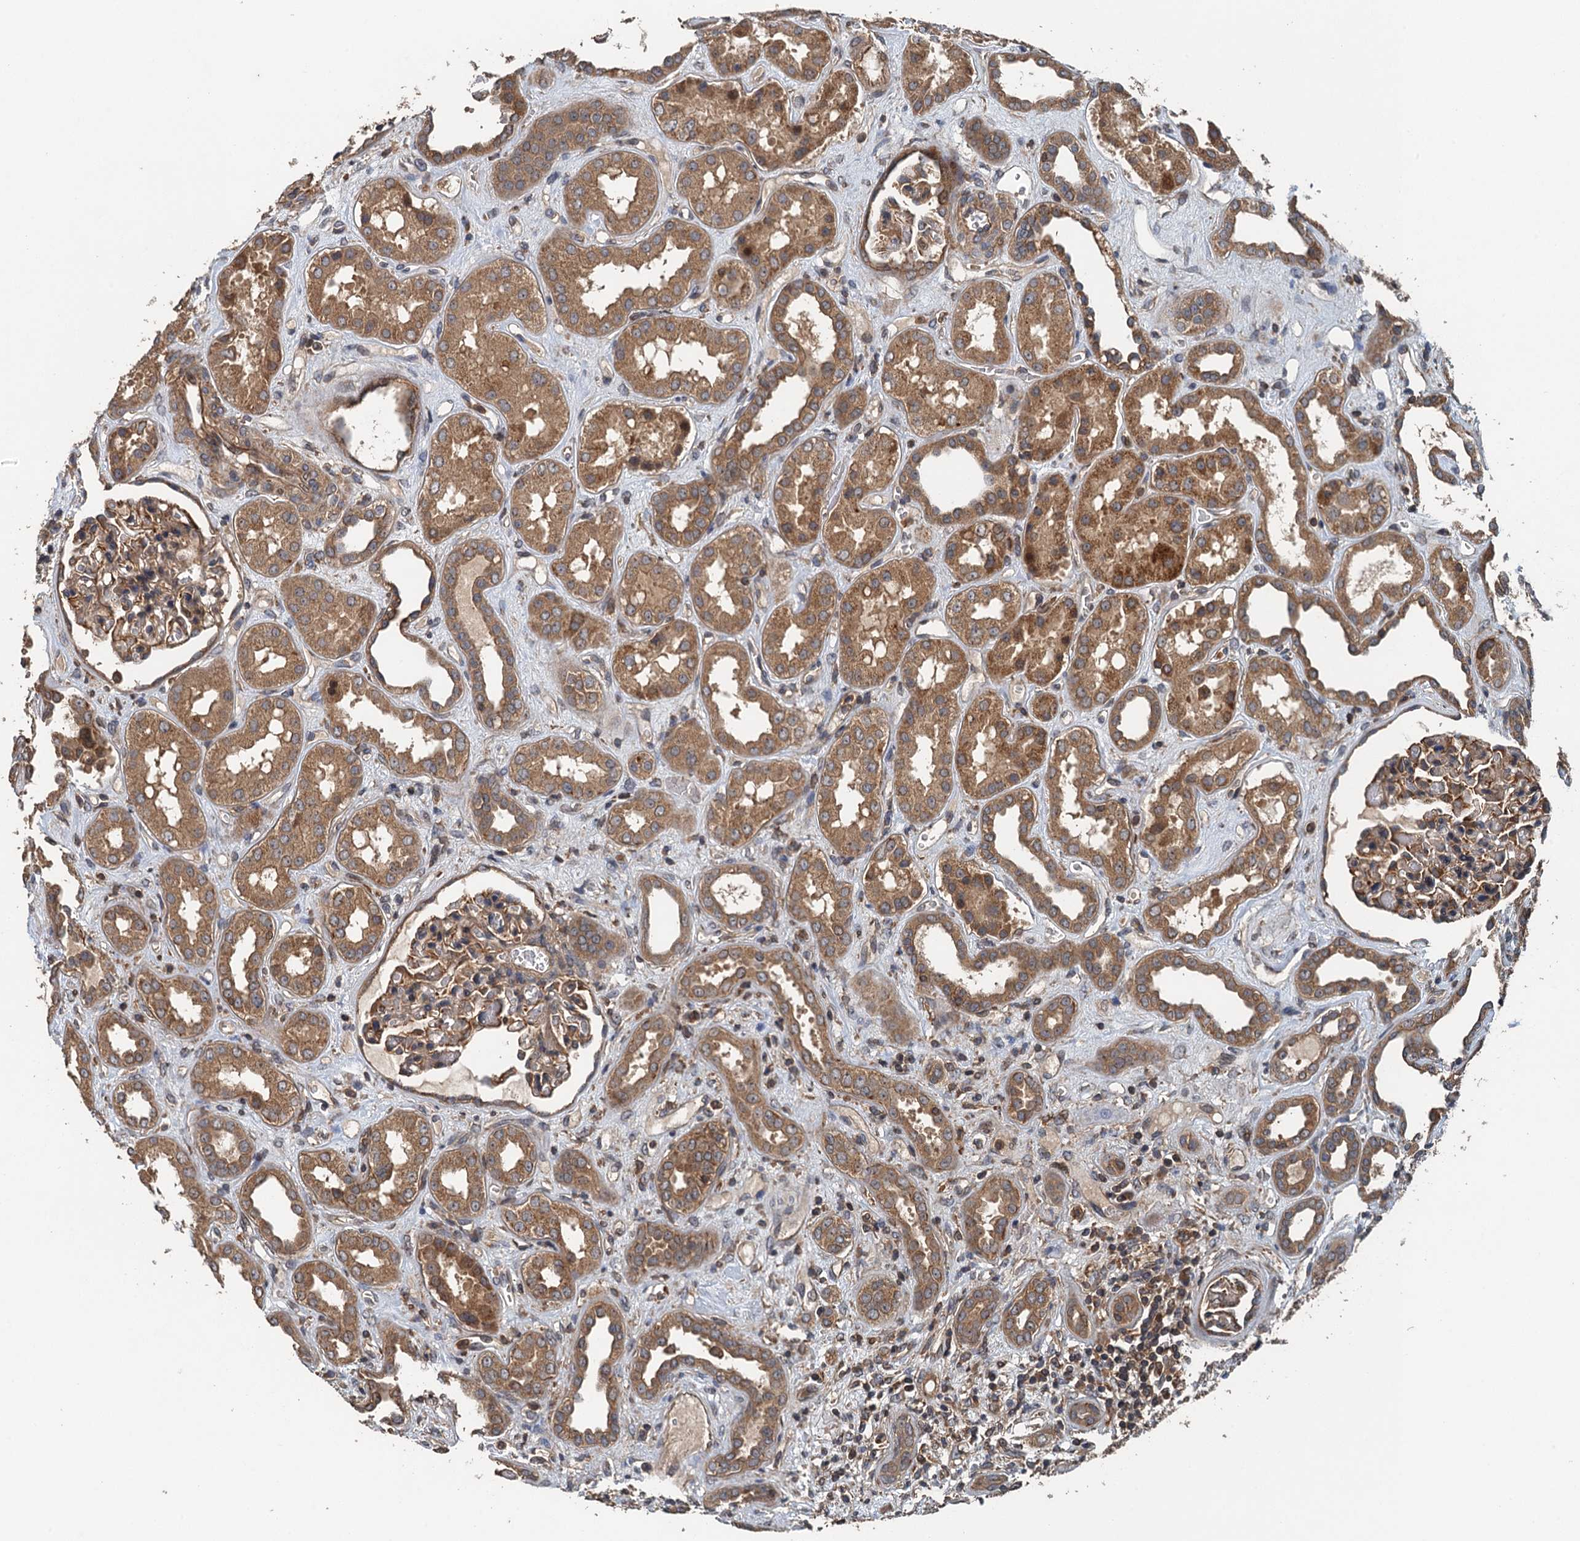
{"staining": {"intensity": "moderate", "quantity": ">75%", "location": "cytoplasmic/membranous"}, "tissue": "kidney", "cell_type": "Cells in glomeruli", "image_type": "normal", "snomed": [{"axis": "morphology", "description": "Normal tissue, NOS"}, {"axis": "topography", "description": "Kidney"}], "caption": "A high-resolution histopathology image shows immunohistochemistry staining of normal kidney, which demonstrates moderate cytoplasmic/membranous staining in about >75% of cells in glomeruli.", "gene": "BORCS5", "patient": {"sex": "male", "age": 59}}